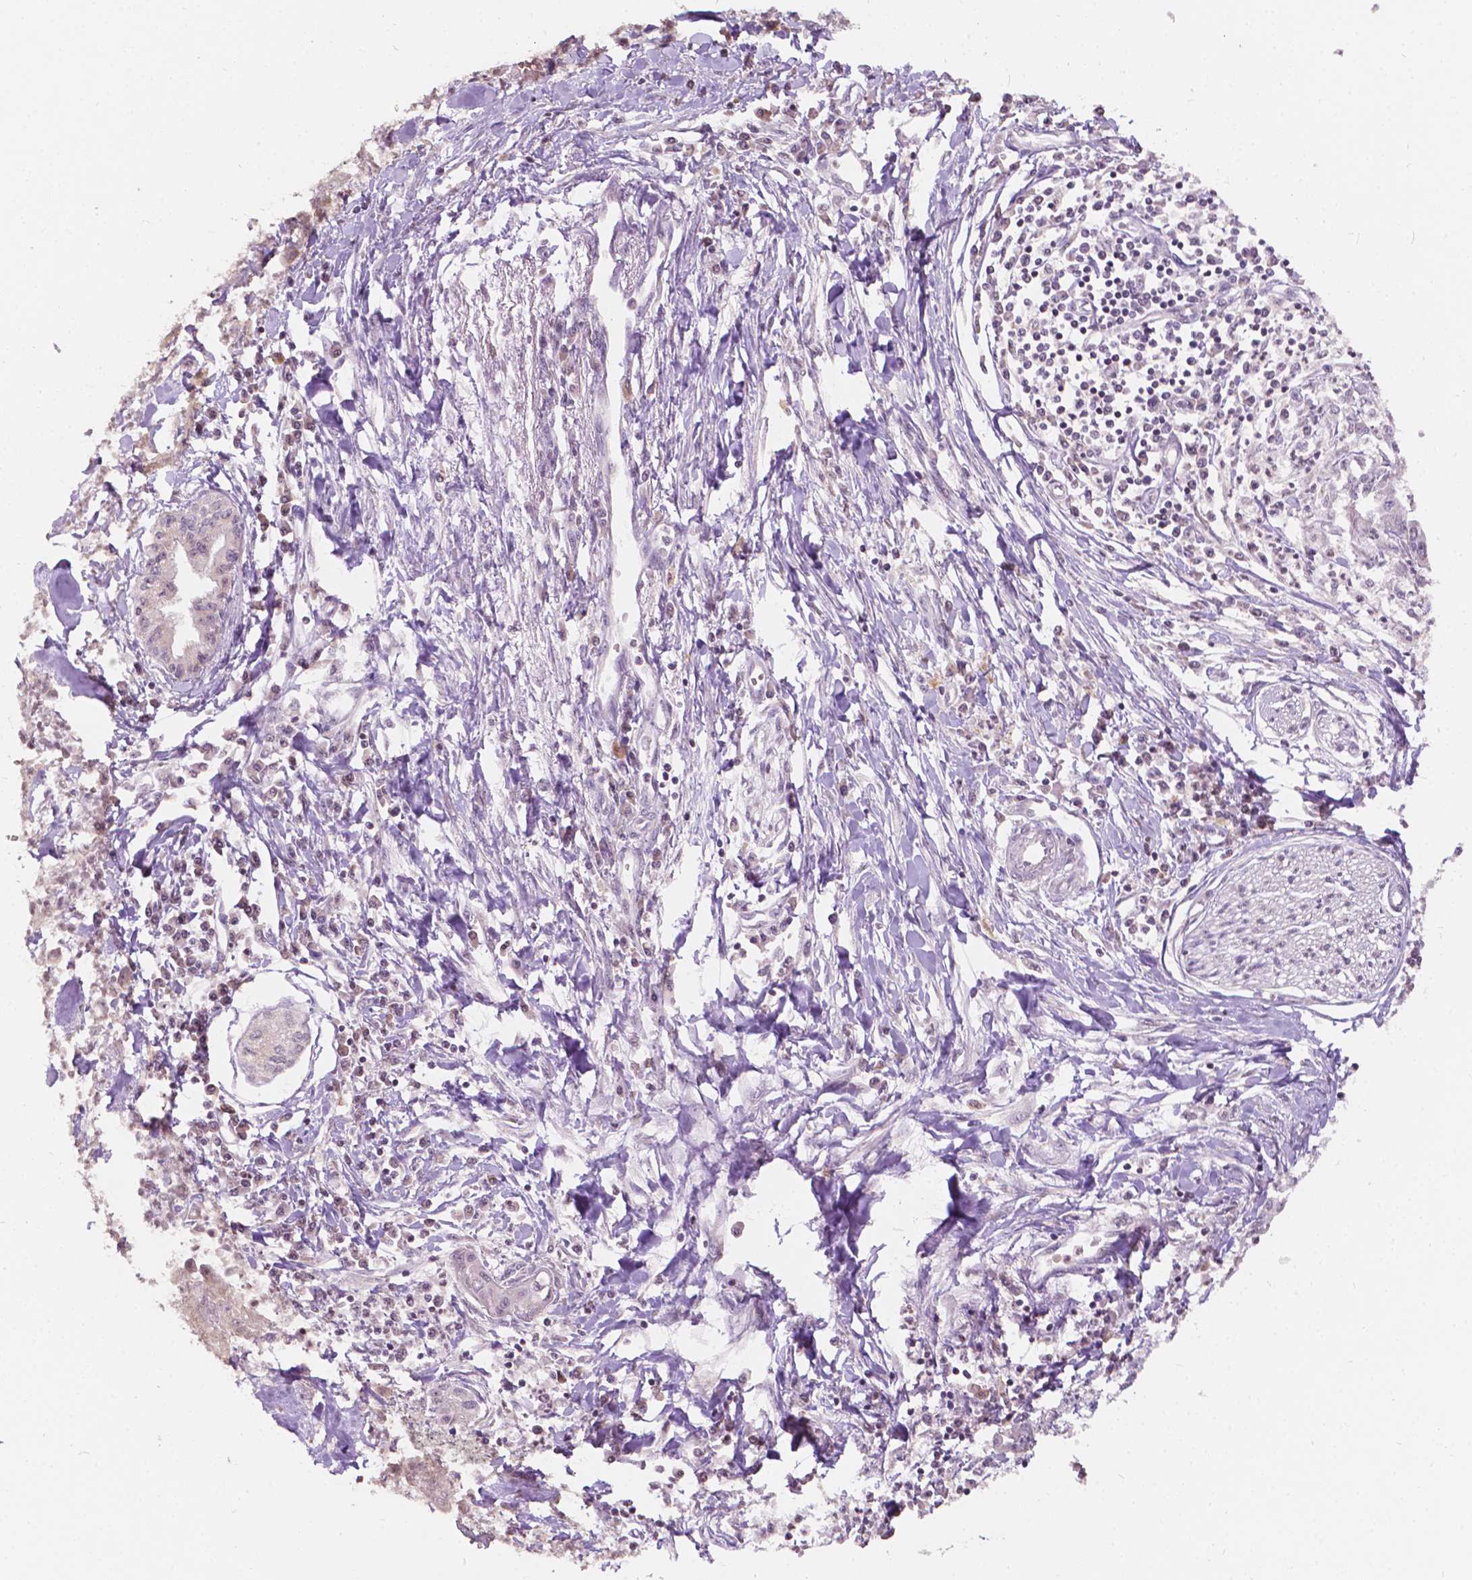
{"staining": {"intensity": "negative", "quantity": "none", "location": "none"}, "tissue": "pancreatic cancer", "cell_type": "Tumor cells", "image_type": "cancer", "snomed": [{"axis": "morphology", "description": "Adenocarcinoma, NOS"}, {"axis": "topography", "description": "Pancreas"}], "caption": "An immunohistochemistry (IHC) micrograph of pancreatic adenocarcinoma is shown. There is no staining in tumor cells of pancreatic adenocarcinoma.", "gene": "NOS1AP", "patient": {"sex": "male", "age": 72}}